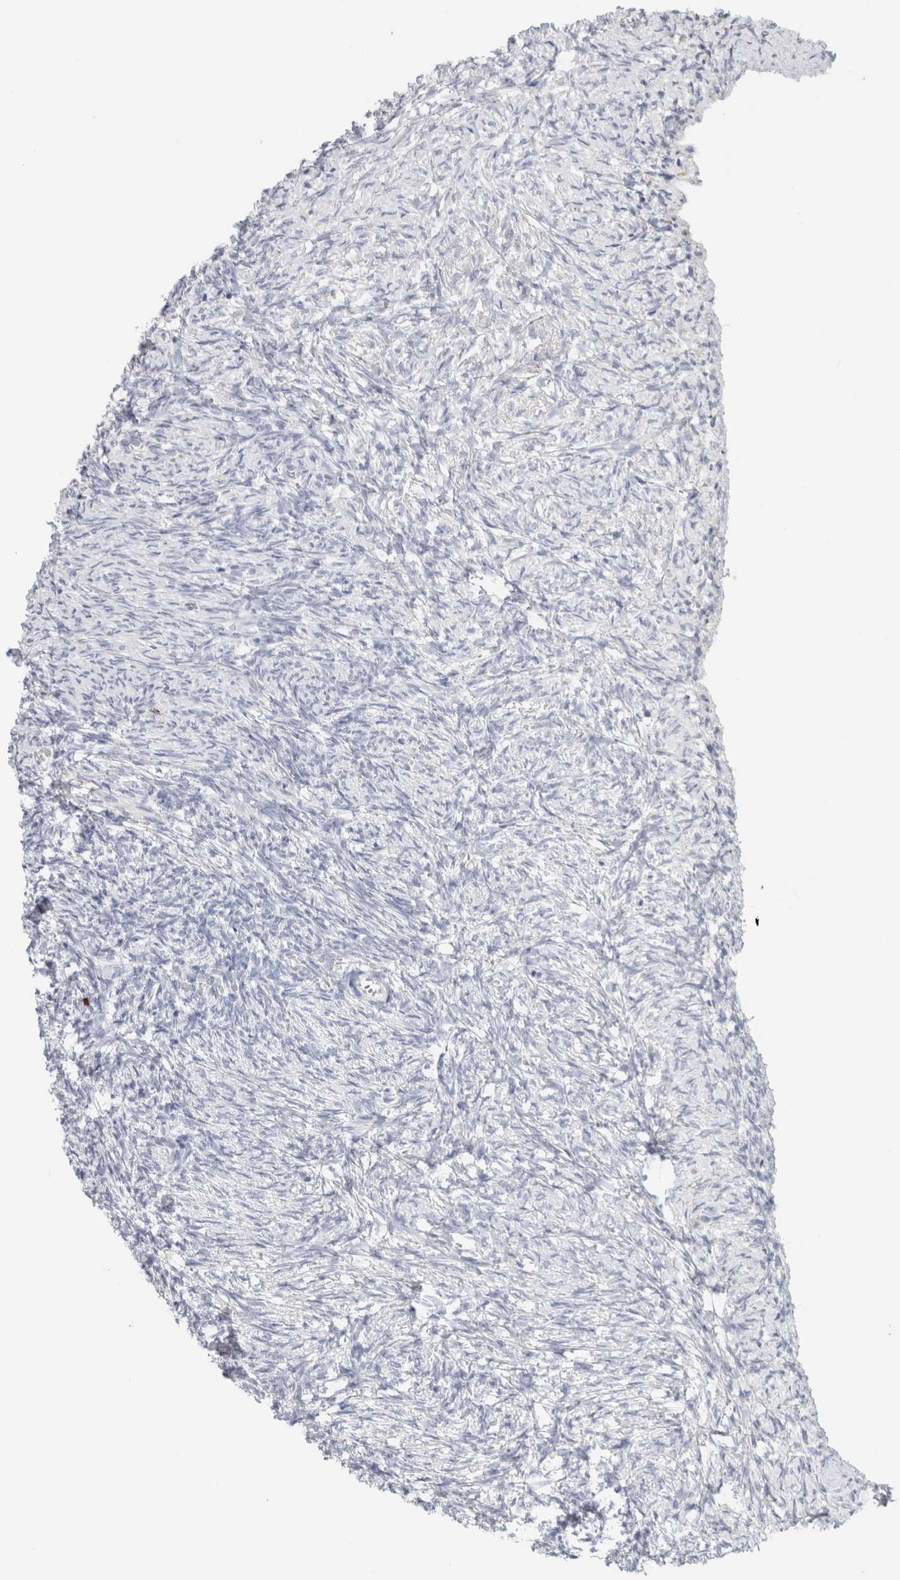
{"staining": {"intensity": "negative", "quantity": "none", "location": "none"}, "tissue": "ovary", "cell_type": "Ovarian stroma cells", "image_type": "normal", "snomed": [{"axis": "morphology", "description": "Normal tissue, NOS"}, {"axis": "topography", "description": "Ovary"}], "caption": "An immunohistochemistry image of normal ovary is shown. There is no staining in ovarian stroma cells of ovary.", "gene": "NEFM", "patient": {"sex": "female", "age": 41}}